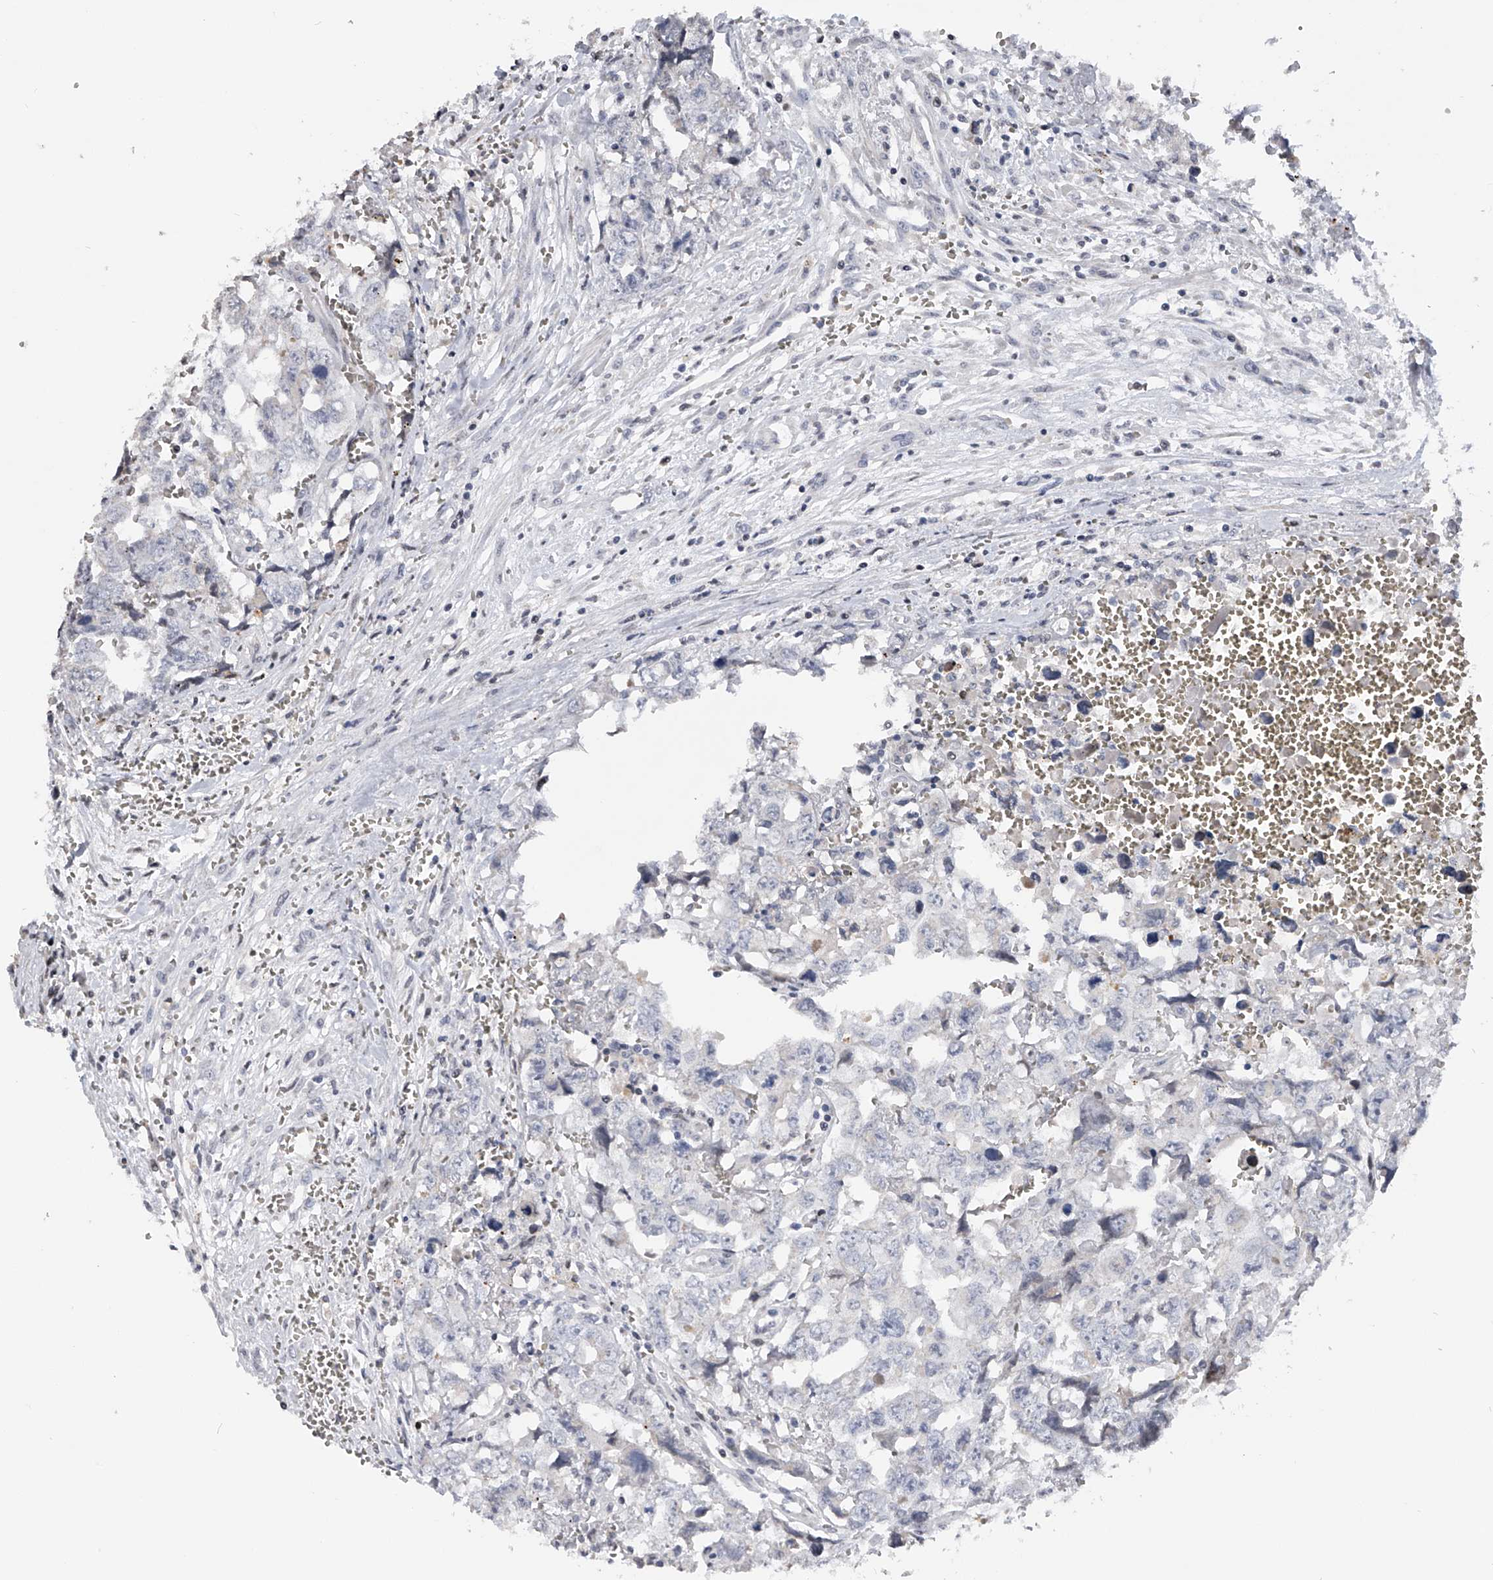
{"staining": {"intensity": "negative", "quantity": "none", "location": "none"}, "tissue": "testis cancer", "cell_type": "Tumor cells", "image_type": "cancer", "snomed": [{"axis": "morphology", "description": "Carcinoma, Embryonal, NOS"}, {"axis": "topography", "description": "Testis"}], "caption": "This image is of testis embryonal carcinoma stained with immunohistochemistry to label a protein in brown with the nuclei are counter-stained blue. There is no expression in tumor cells.", "gene": "RWDD2A", "patient": {"sex": "male", "age": 31}}